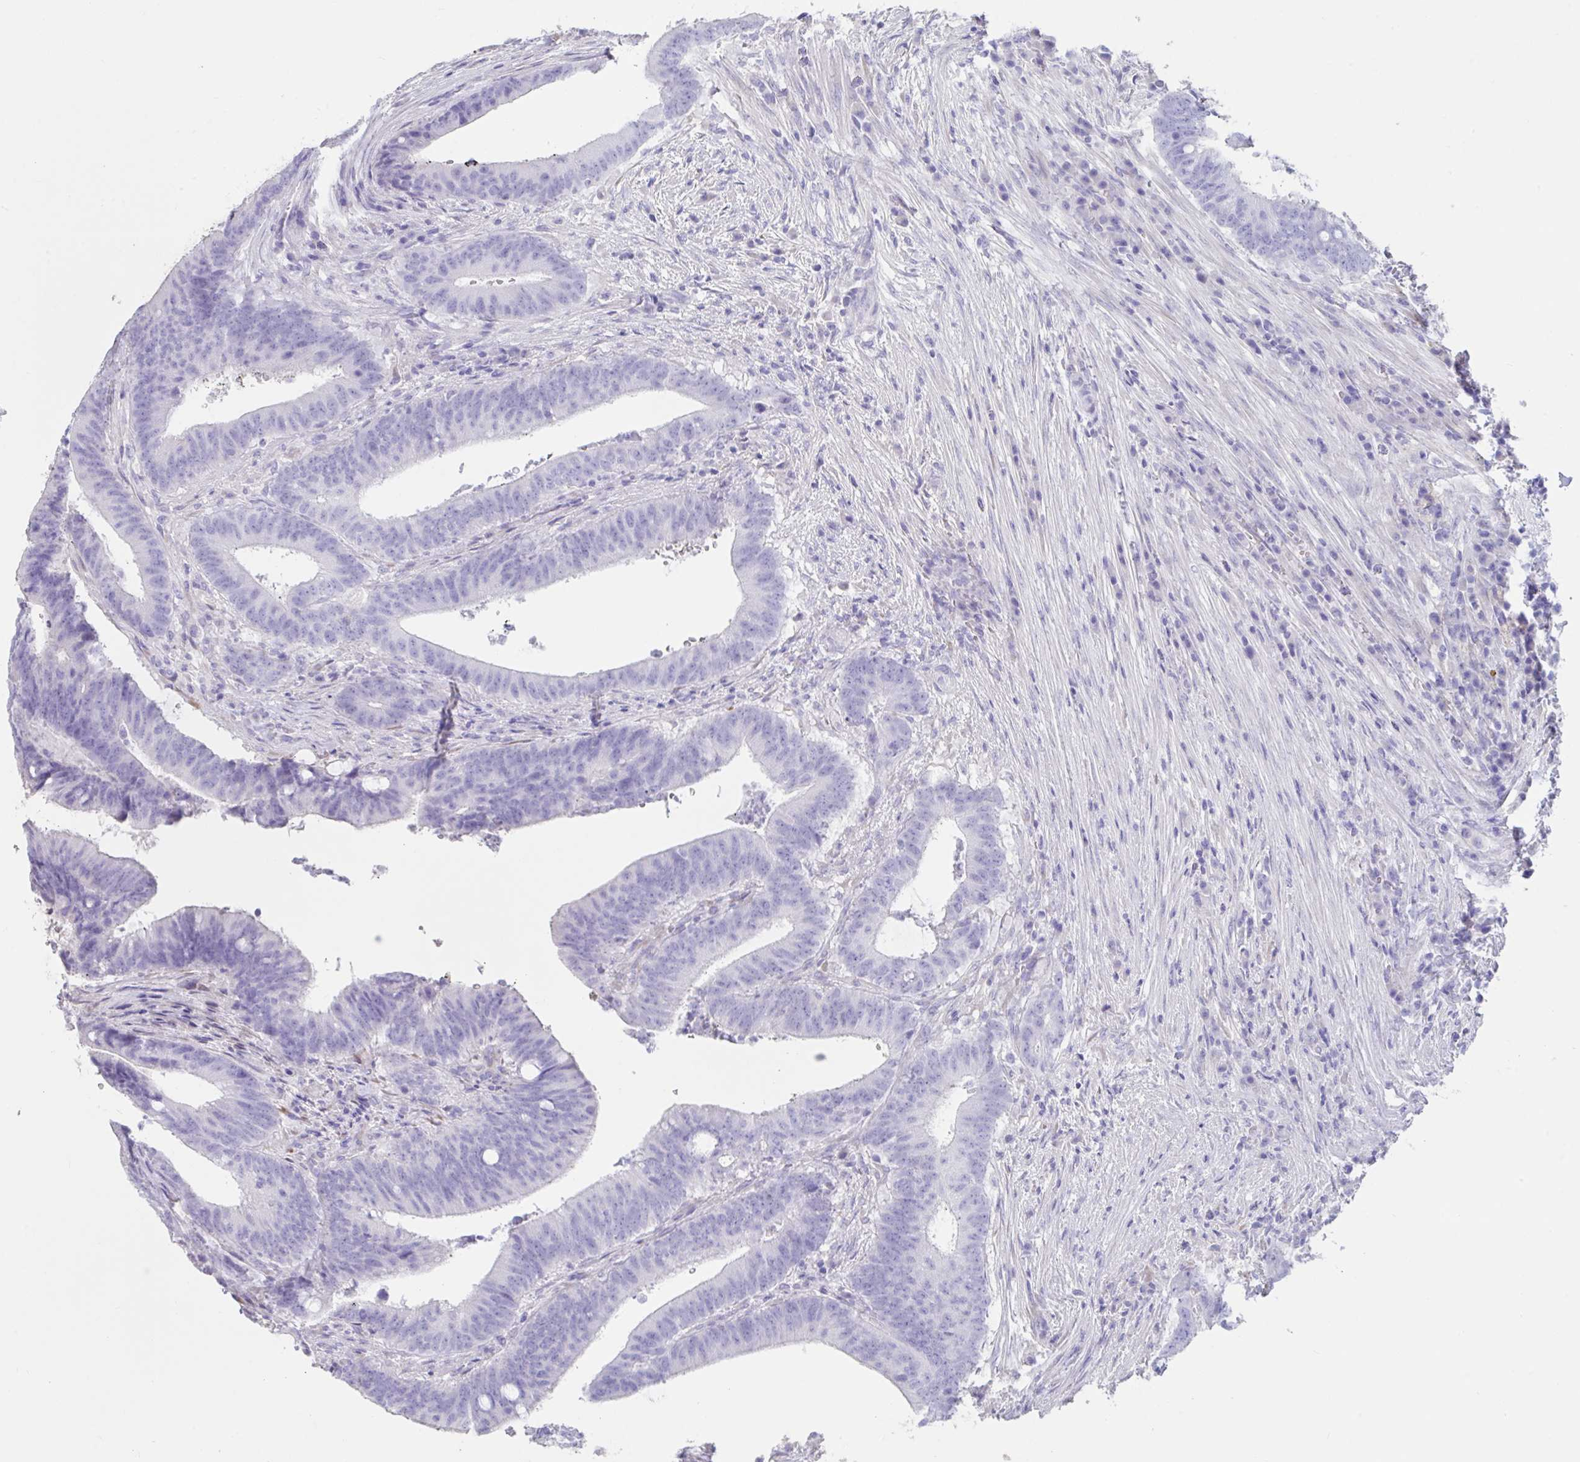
{"staining": {"intensity": "negative", "quantity": "none", "location": "none"}, "tissue": "colorectal cancer", "cell_type": "Tumor cells", "image_type": "cancer", "snomed": [{"axis": "morphology", "description": "Adenocarcinoma, NOS"}, {"axis": "topography", "description": "Colon"}], "caption": "Colorectal cancer (adenocarcinoma) stained for a protein using IHC exhibits no staining tumor cells.", "gene": "TNNC1", "patient": {"sex": "female", "age": 43}}